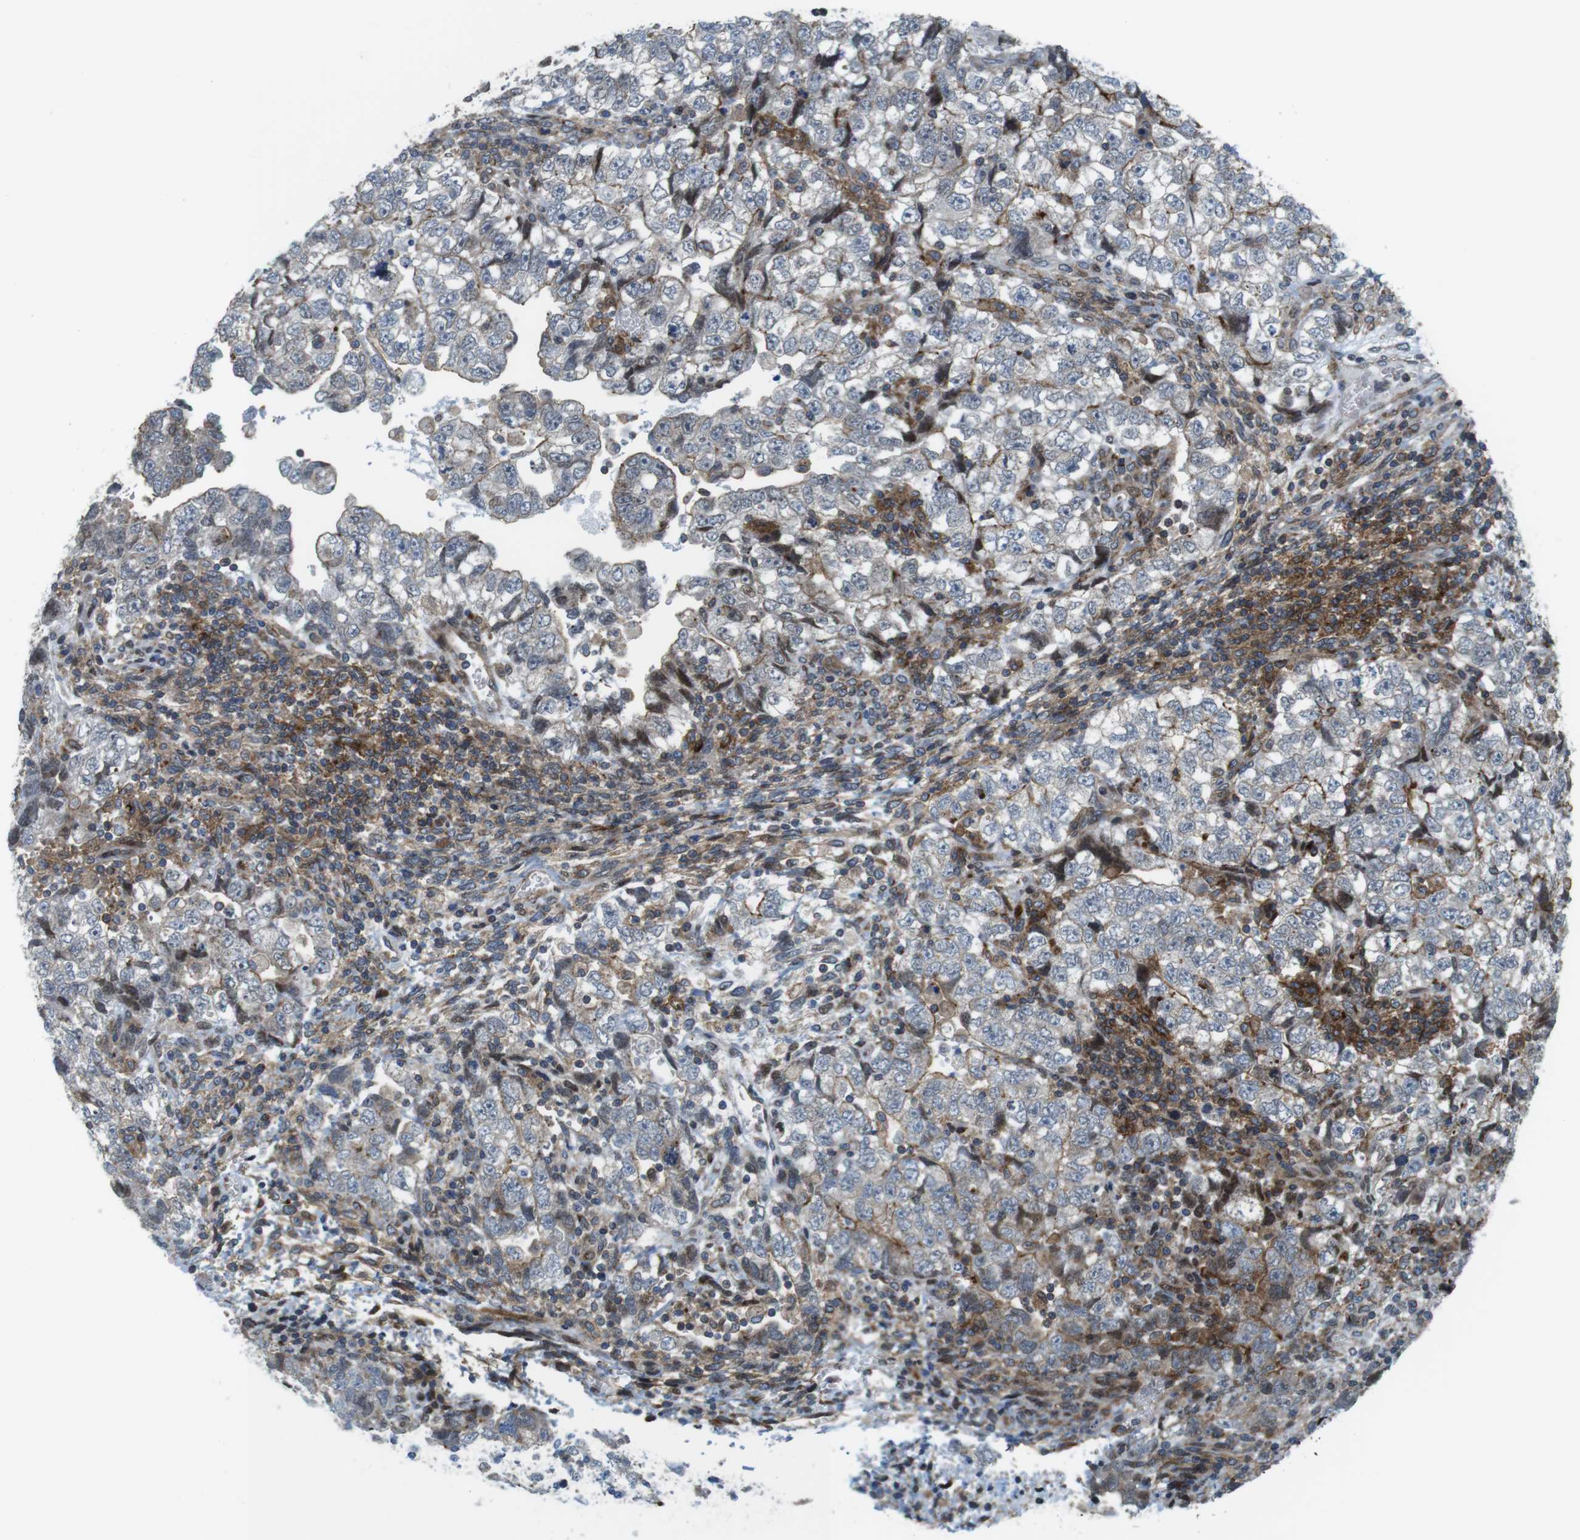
{"staining": {"intensity": "negative", "quantity": "none", "location": "none"}, "tissue": "testis cancer", "cell_type": "Tumor cells", "image_type": "cancer", "snomed": [{"axis": "morphology", "description": "Carcinoma, Embryonal, NOS"}, {"axis": "topography", "description": "Testis"}], "caption": "Tumor cells show no significant staining in embryonal carcinoma (testis).", "gene": "CUL7", "patient": {"sex": "male", "age": 36}}